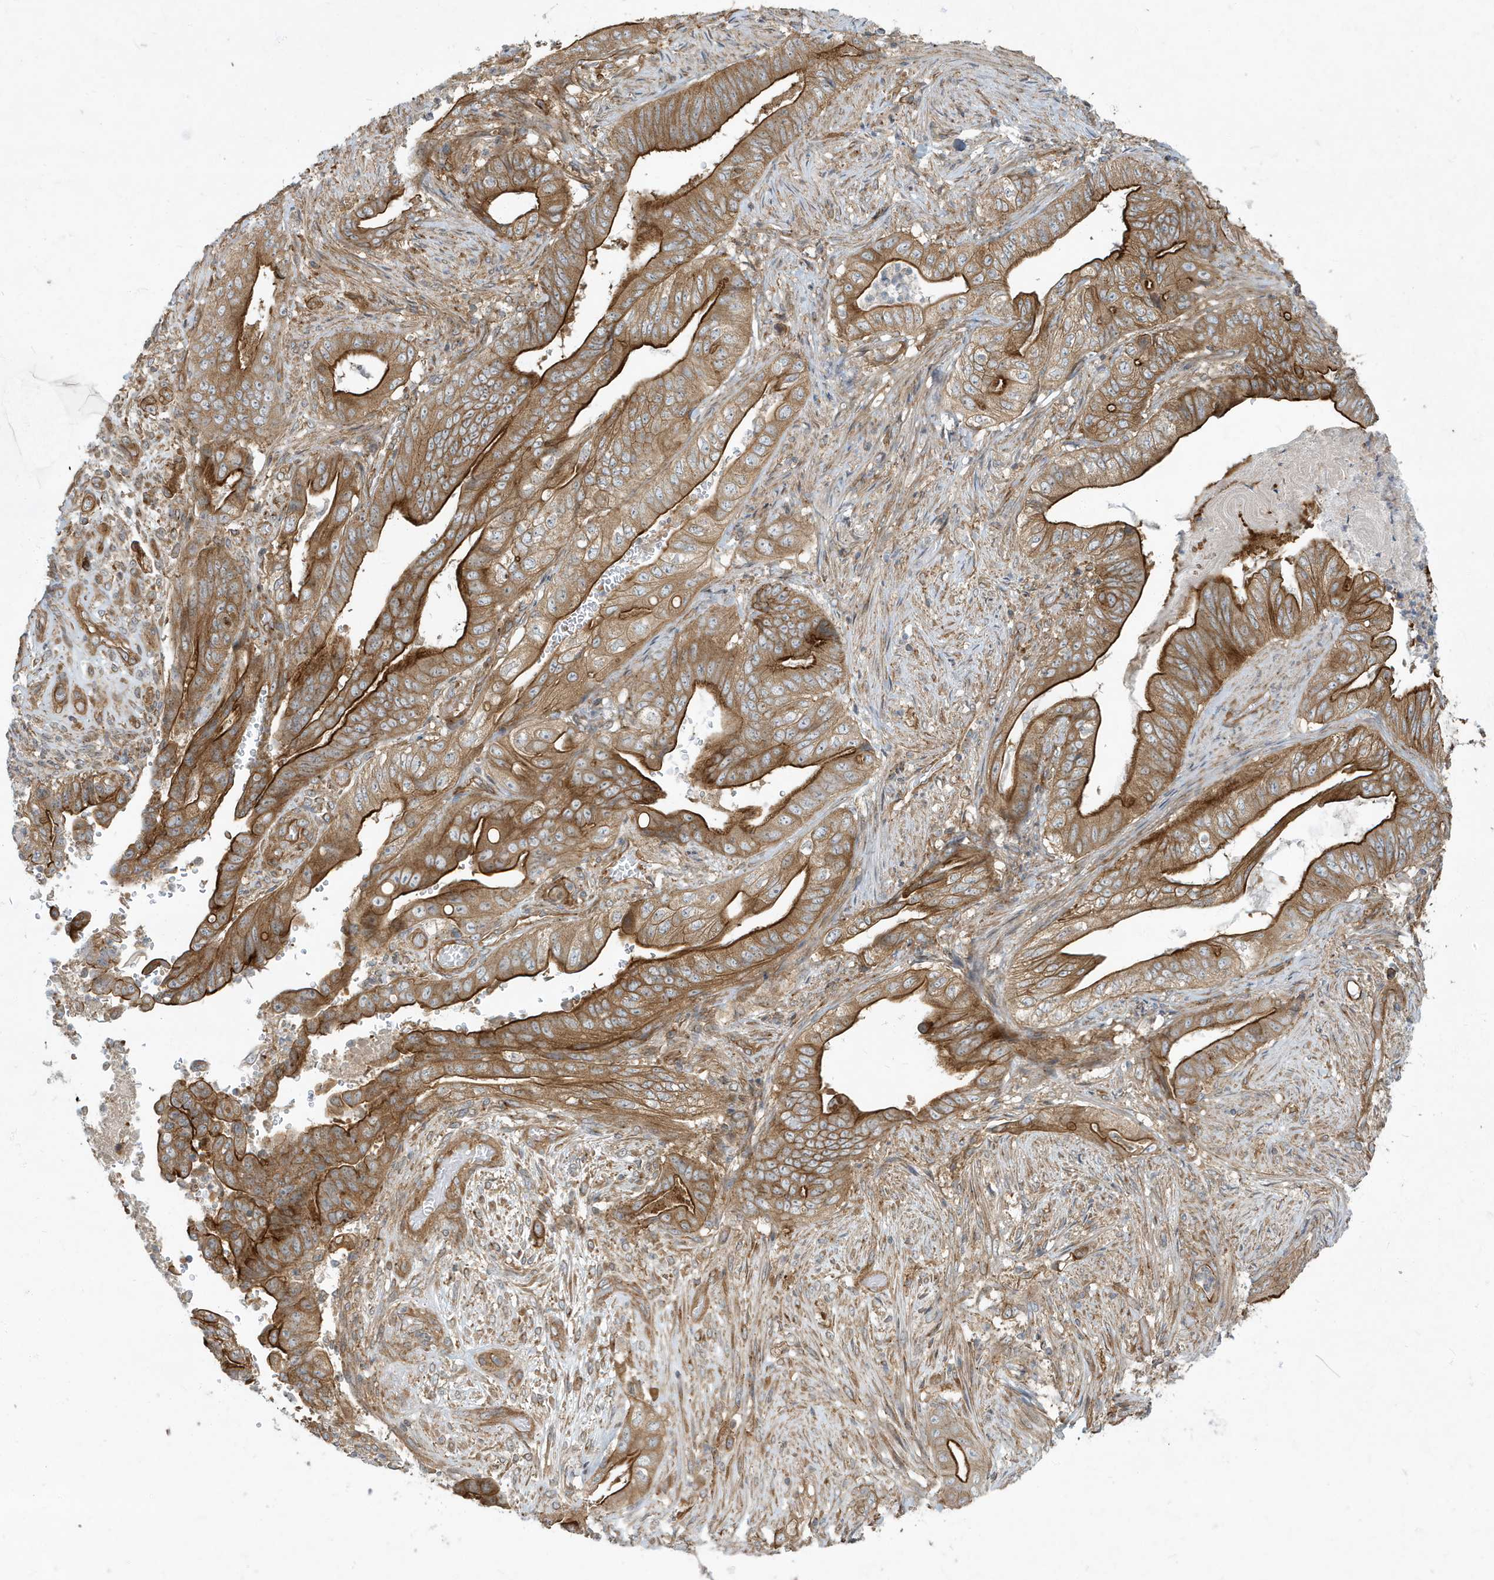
{"staining": {"intensity": "strong", "quantity": ">75%", "location": "cytoplasmic/membranous"}, "tissue": "stomach cancer", "cell_type": "Tumor cells", "image_type": "cancer", "snomed": [{"axis": "morphology", "description": "Adenocarcinoma, NOS"}, {"axis": "topography", "description": "Stomach"}], "caption": "The micrograph reveals staining of adenocarcinoma (stomach), revealing strong cytoplasmic/membranous protein expression (brown color) within tumor cells. (DAB (3,3'-diaminobenzidine) IHC with brightfield microscopy, high magnification).", "gene": "ATP23", "patient": {"sex": "female", "age": 73}}